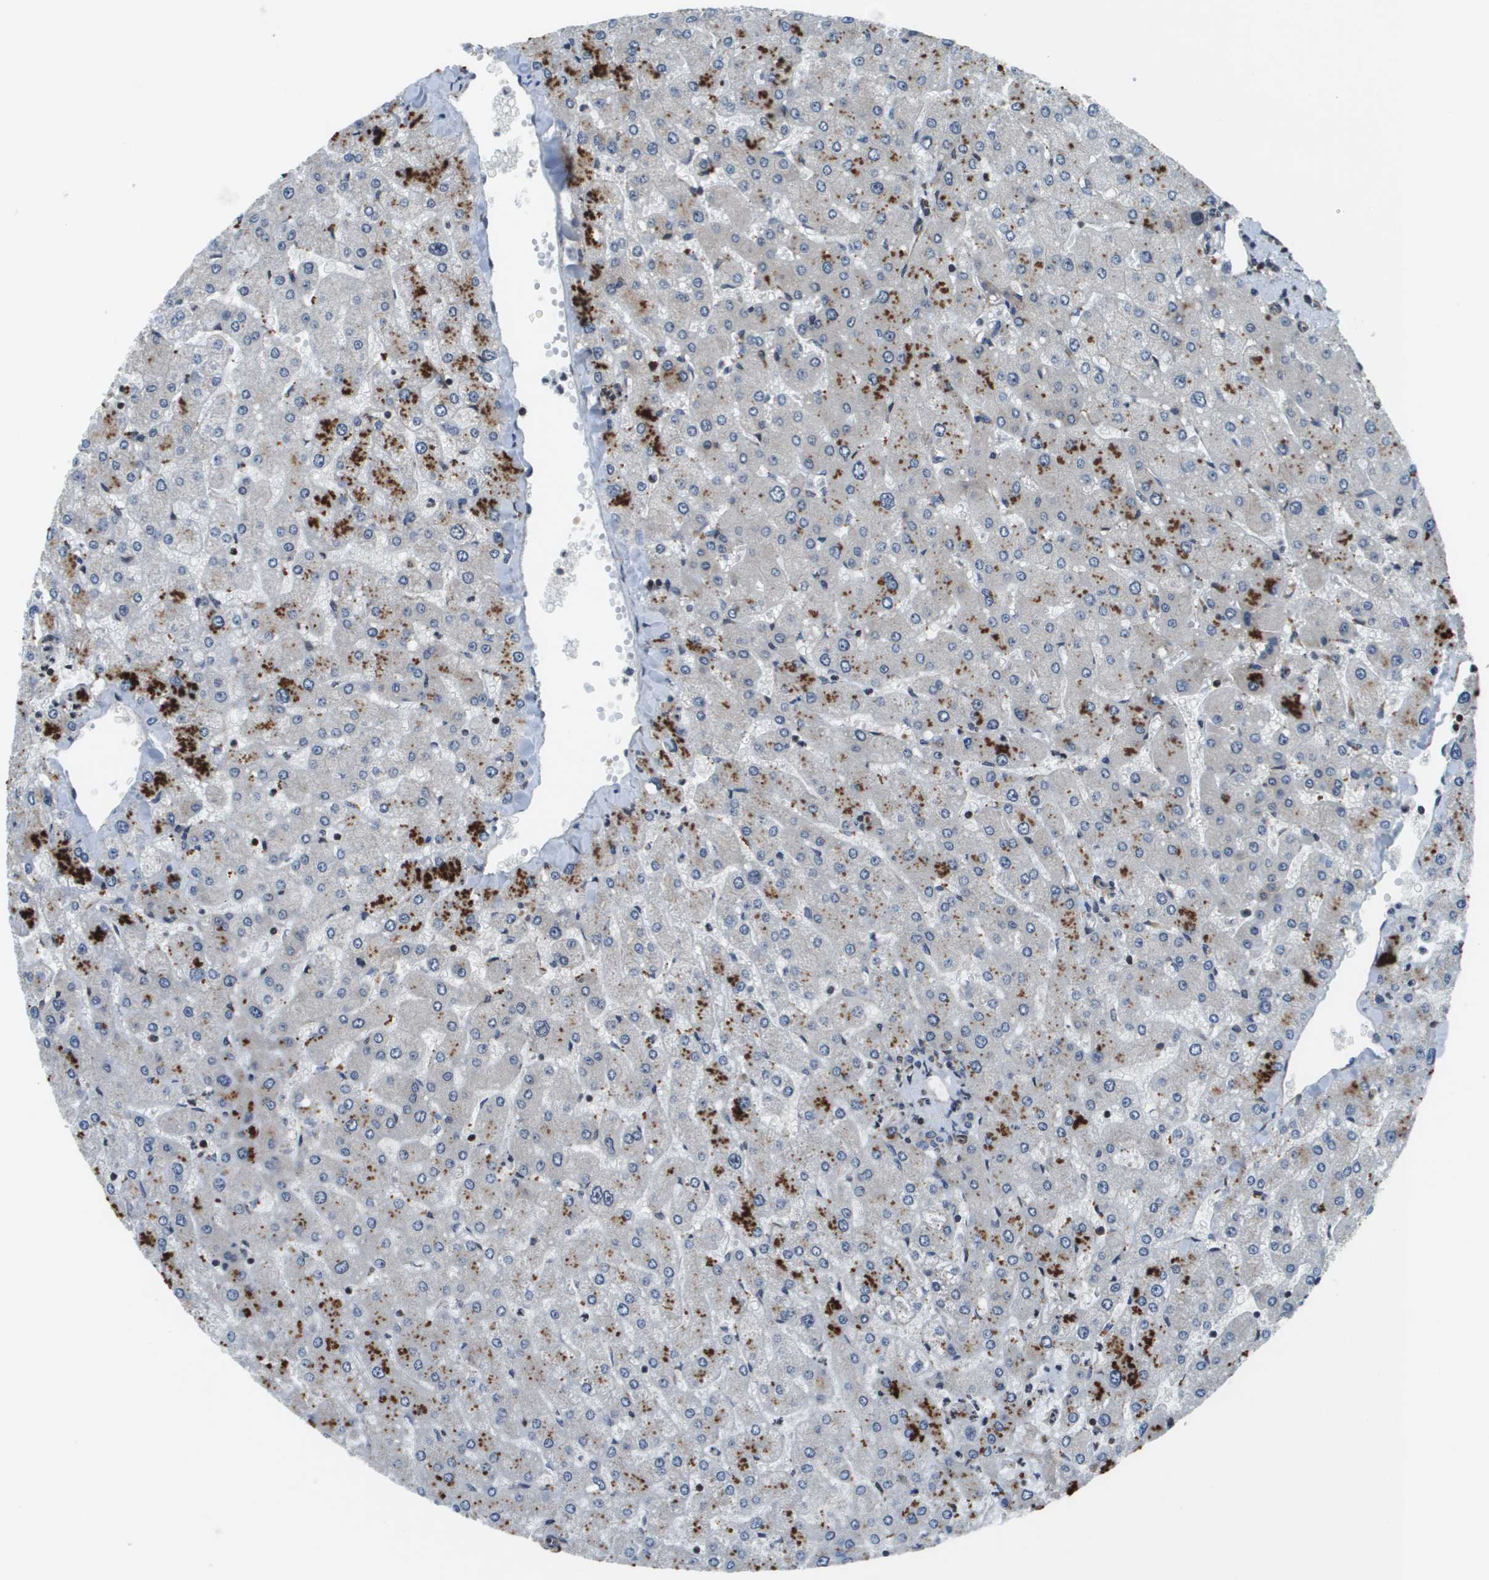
{"staining": {"intensity": "weak", "quantity": "25%-75%", "location": "cytoplasmic/membranous"}, "tissue": "liver", "cell_type": "Cholangiocytes", "image_type": "normal", "snomed": [{"axis": "morphology", "description": "Normal tissue, NOS"}, {"axis": "topography", "description": "Liver"}], "caption": "Protein staining by immunohistochemistry (IHC) reveals weak cytoplasmic/membranous positivity in about 25%-75% of cholangiocytes in unremarkable liver. The staining was performed using DAB to visualize the protein expression in brown, while the nuclei were stained in blue with hematoxylin (Magnification: 20x).", "gene": "ESYT1", "patient": {"sex": "male", "age": 55}}